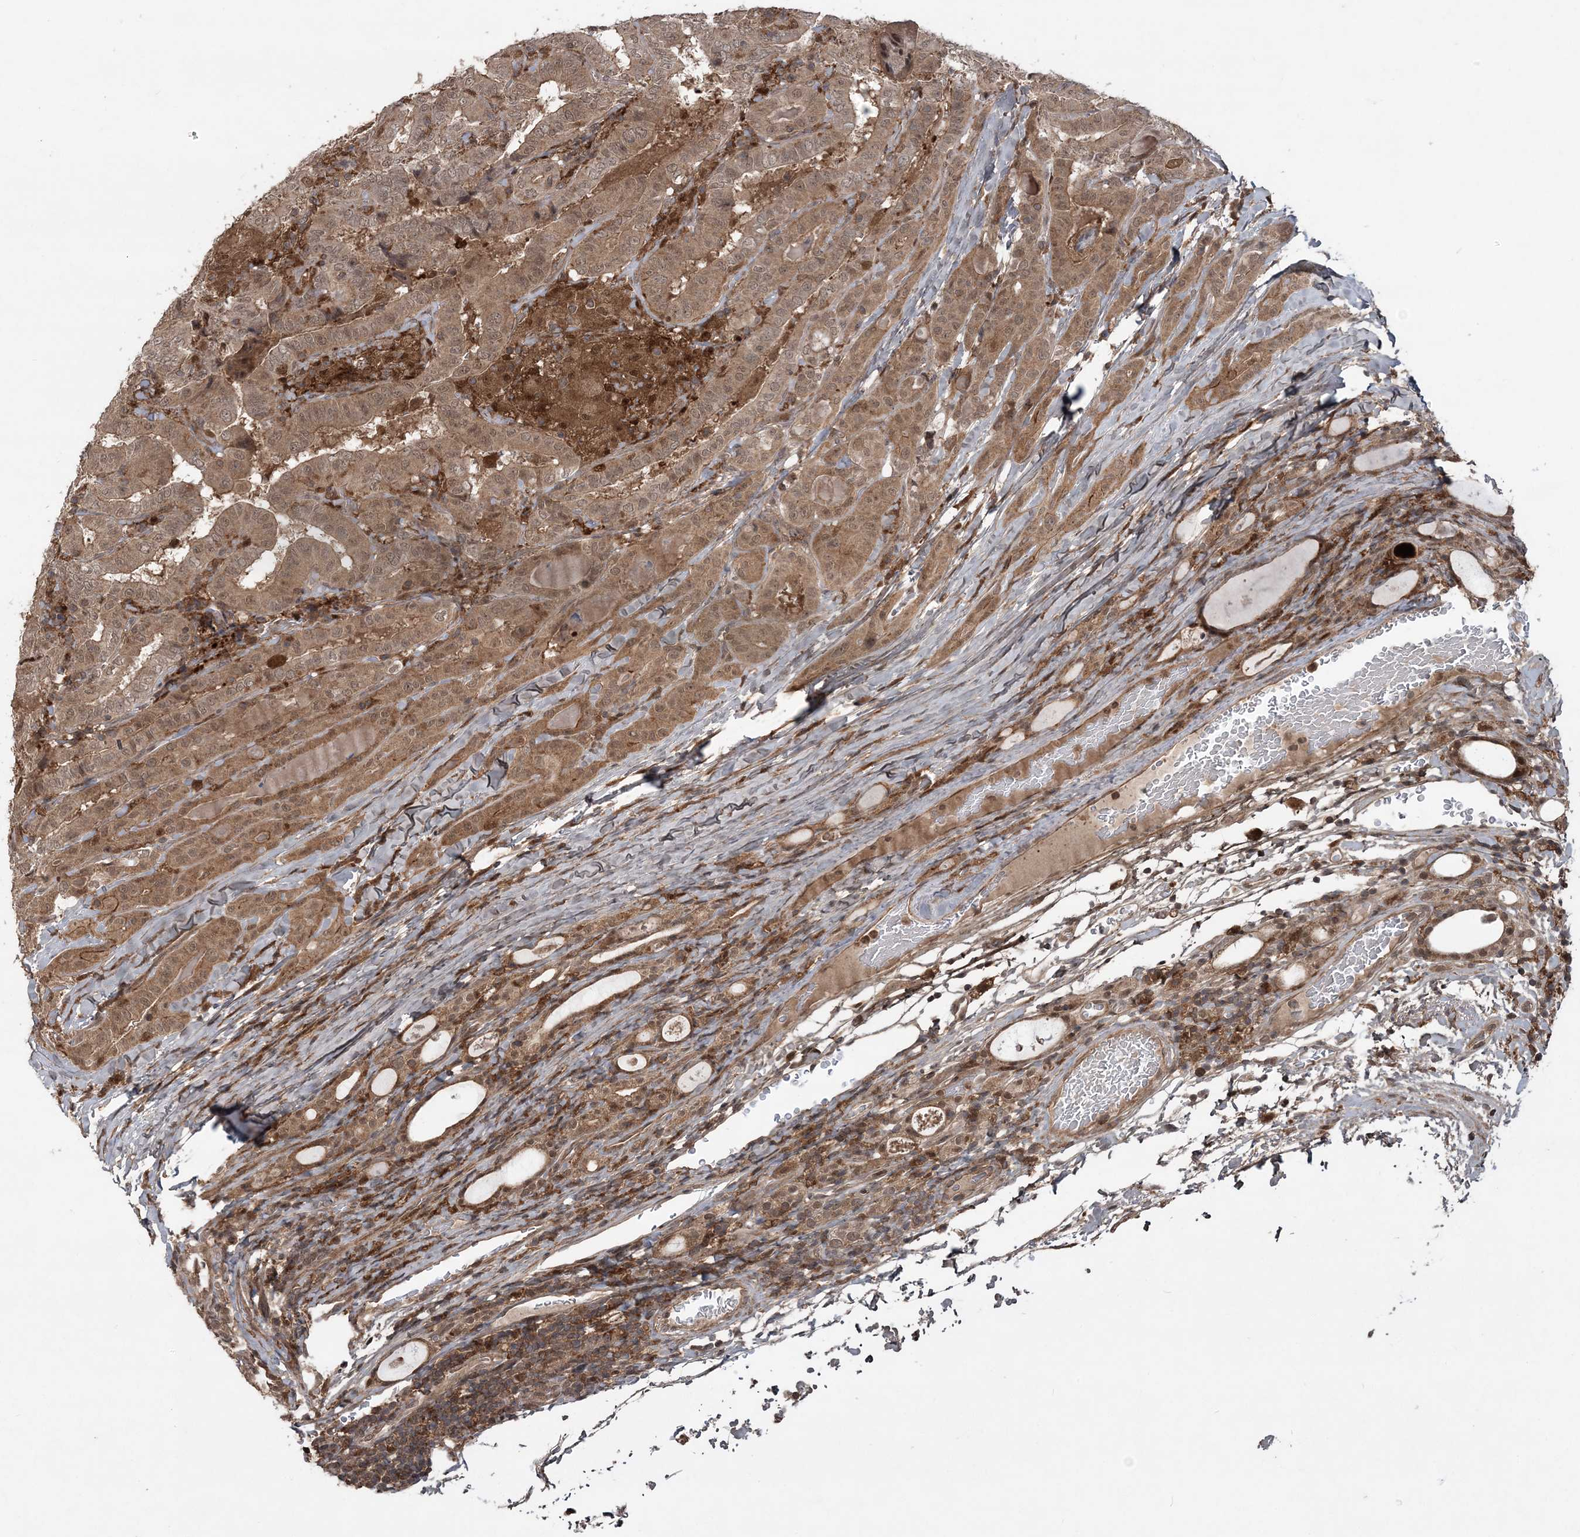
{"staining": {"intensity": "moderate", "quantity": ">75%", "location": "cytoplasmic/membranous,nuclear"}, "tissue": "thyroid cancer", "cell_type": "Tumor cells", "image_type": "cancer", "snomed": [{"axis": "morphology", "description": "Papillary adenocarcinoma, NOS"}, {"axis": "topography", "description": "Thyroid gland"}], "caption": "Immunohistochemistry of thyroid cancer (papillary adenocarcinoma) reveals medium levels of moderate cytoplasmic/membranous and nuclear expression in about >75% of tumor cells.", "gene": "LACC1", "patient": {"sex": "female", "age": 72}}